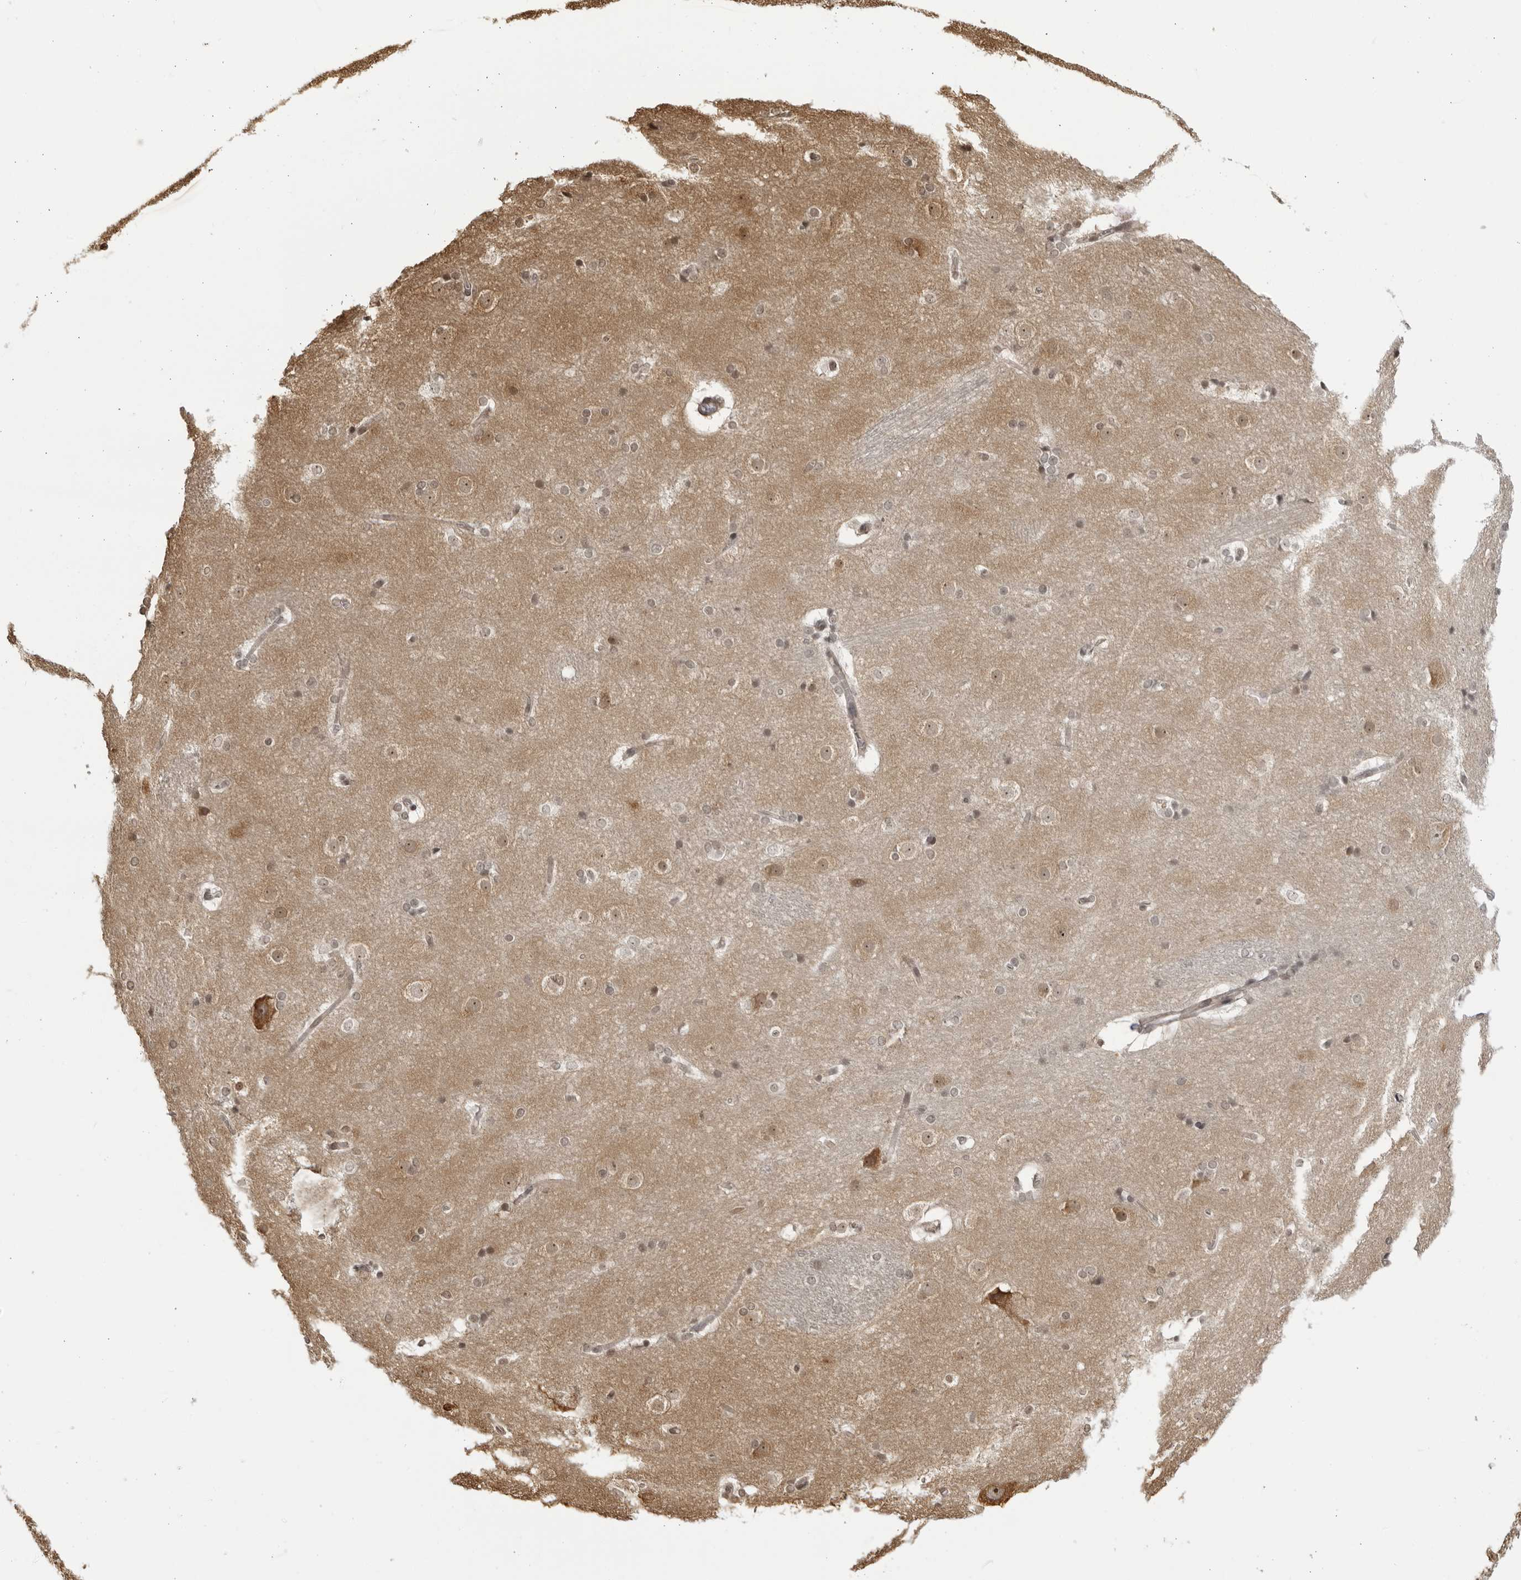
{"staining": {"intensity": "weak", "quantity": "25%-75%", "location": "cytoplasmic/membranous,nuclear"}, "tissue": "caudate", "cell_type": "Glial cells", "image_type": "normal", "snomed": [{"axis": "morphology", "description": "Normal tissue, NOS"}, {"axis": "topography", "description": "Lateral ventricle wall"}], "caption": "Glial cells reveal low levels of weak cytoplasmic/membranous,nuclear positivity in approximately 25%-75% of cells in unremarkable caudate.", "gene": "RASGEF1C", "patient": {"sex": "female", "age": 19}}